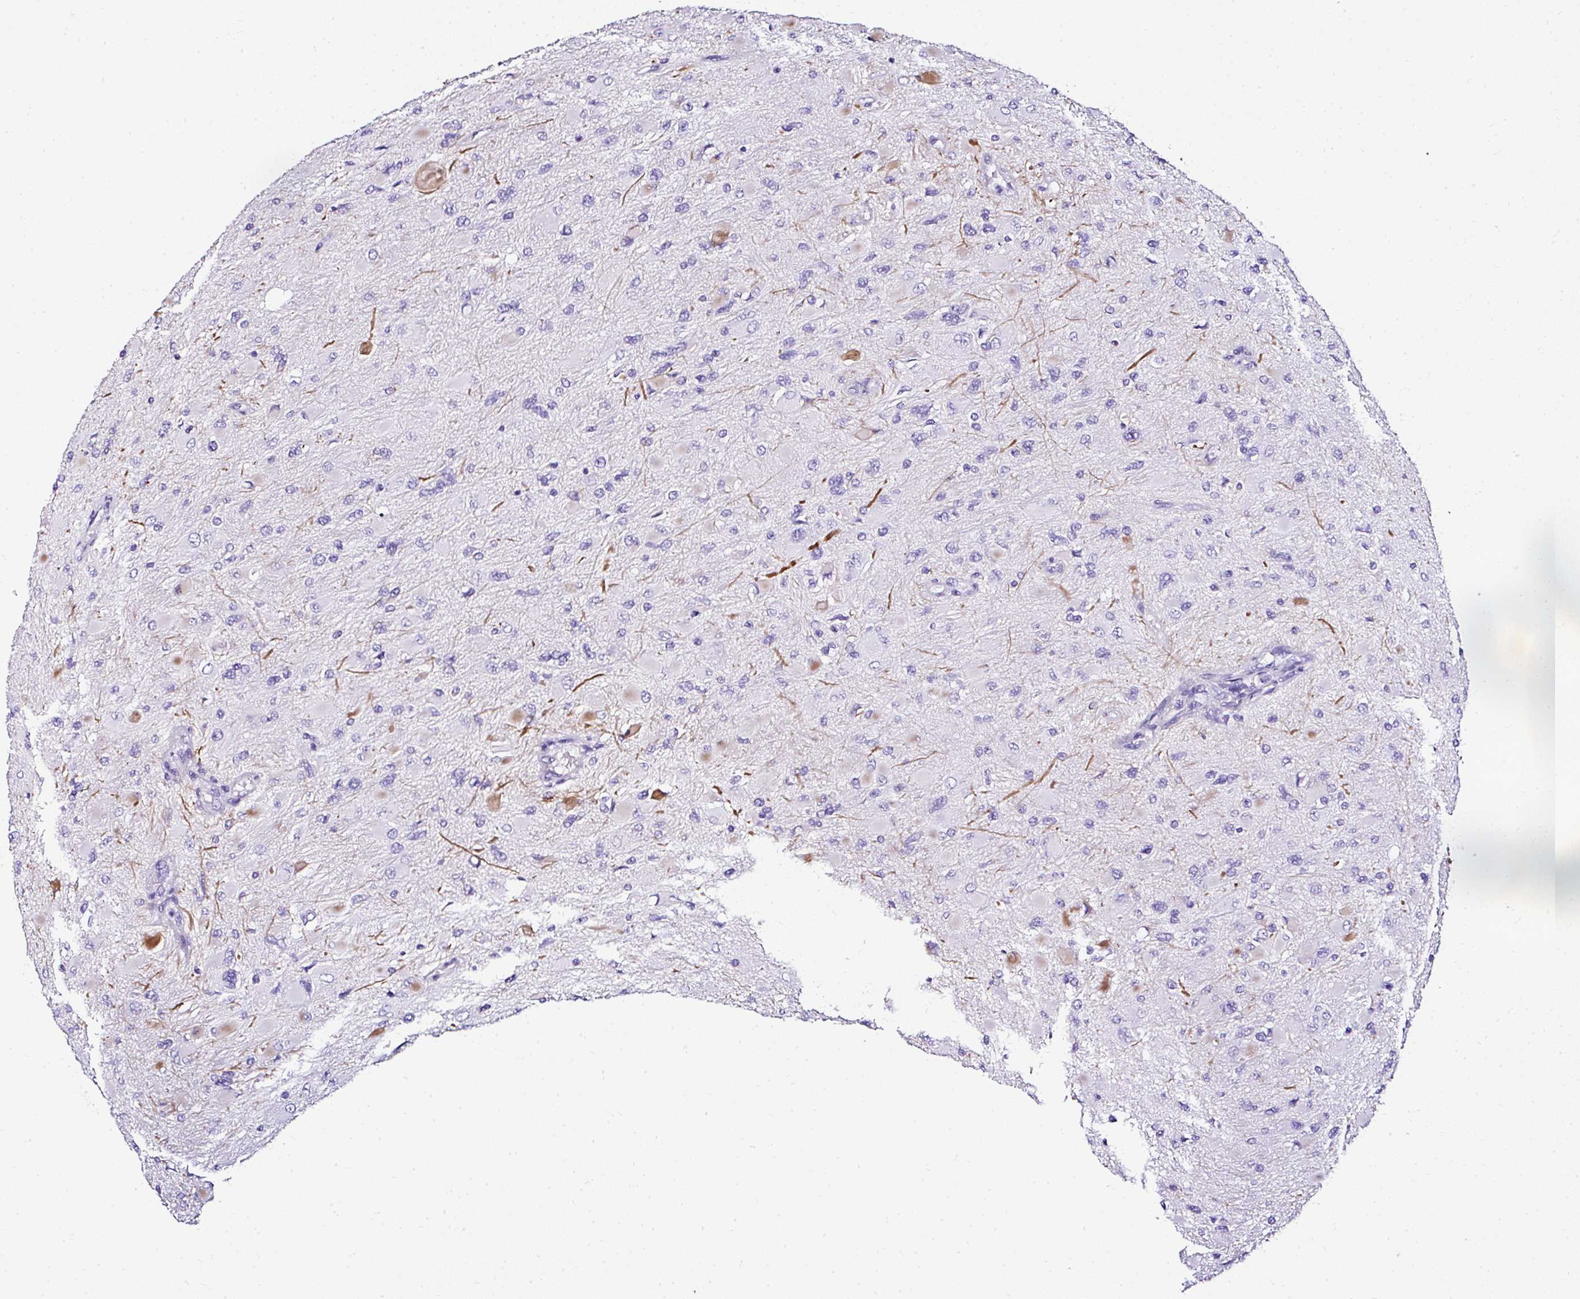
{"staining": {"intensity": "moderate", "quantity": "25%-75%", "location": "cytoplasmic/membranous"}, "tissue": "glioma", "cell_type": "Tumor cells", "image_type": "cancer", "snomed": [{"axis": "morphology", "description": "Glioma, malignant, High grade"}, {"axis": "topography", "description": "Cerebral cortex"}], "caption": "Moderate cytoplasmic/membranous staining for a protein is identified in about 25%-75% of tumor cells of malignant glioma (high-grade) using IHC.", "gene": "DEPDC5", "patient": {"sex": "female", "age": 36}}